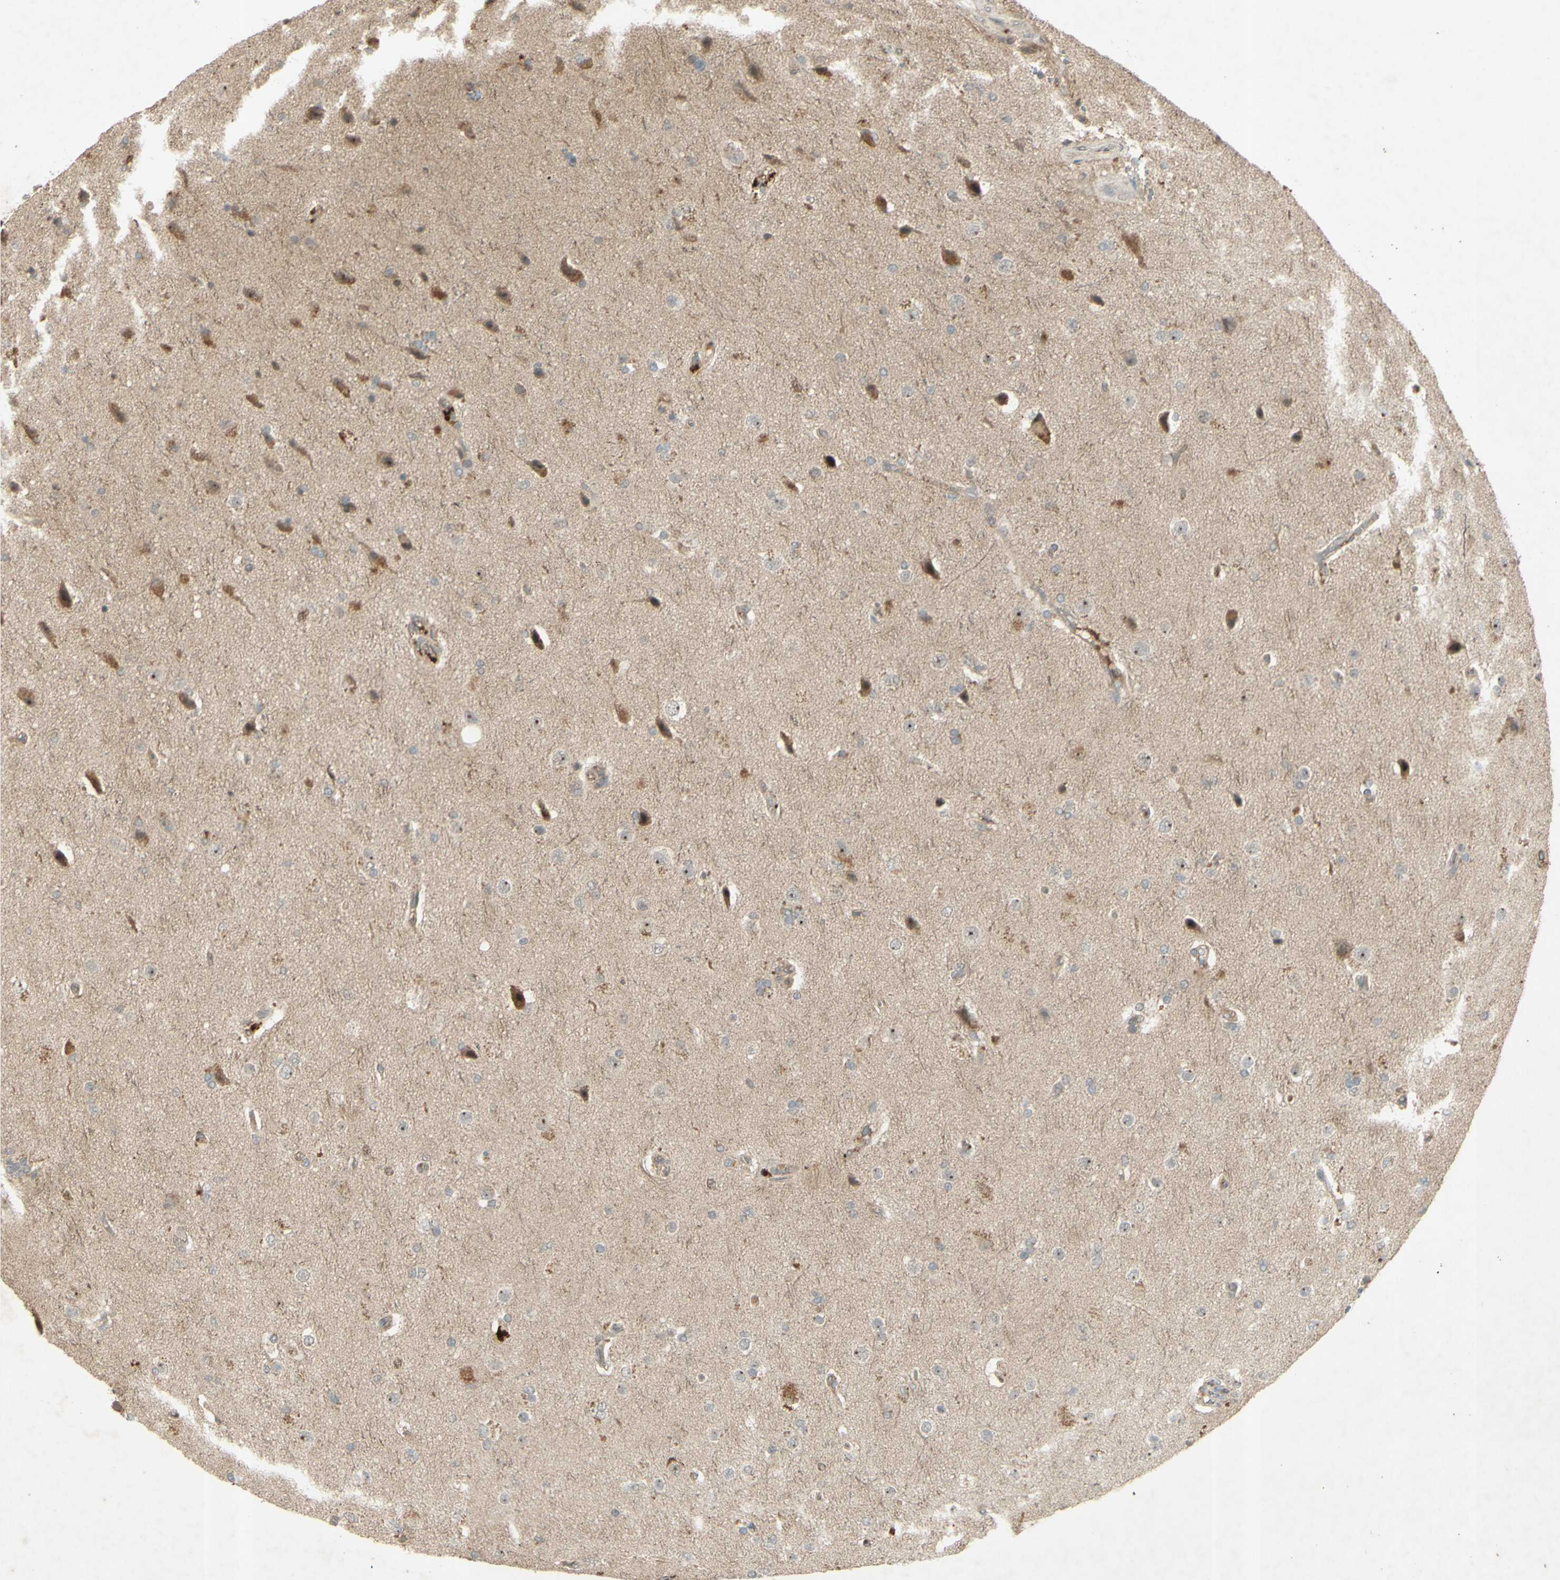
{"staining": {"intensity": "moderate", "quantity": "<25%", "location": "cytoplasmic/membranous,nuclear"}, "tissue": "glioma", "cell_type": "Tumor cells", "image_type": "cancer", "snomed": [{"axis": "morphology", "description": "Glioma, malignant, High grade"}, {"axis": "topography", "description": "Brain"}], "caption": "This photomicrograph exhibits glioma stained with IHC to label a protein in brown. The cytoplasmic/membranous and nuclear of tumor cells show moderate positivity for the protein. Nuclei are counter-stained blue.", "gene": "RAD18", "patient": {"sex": "male", "age": 71}}